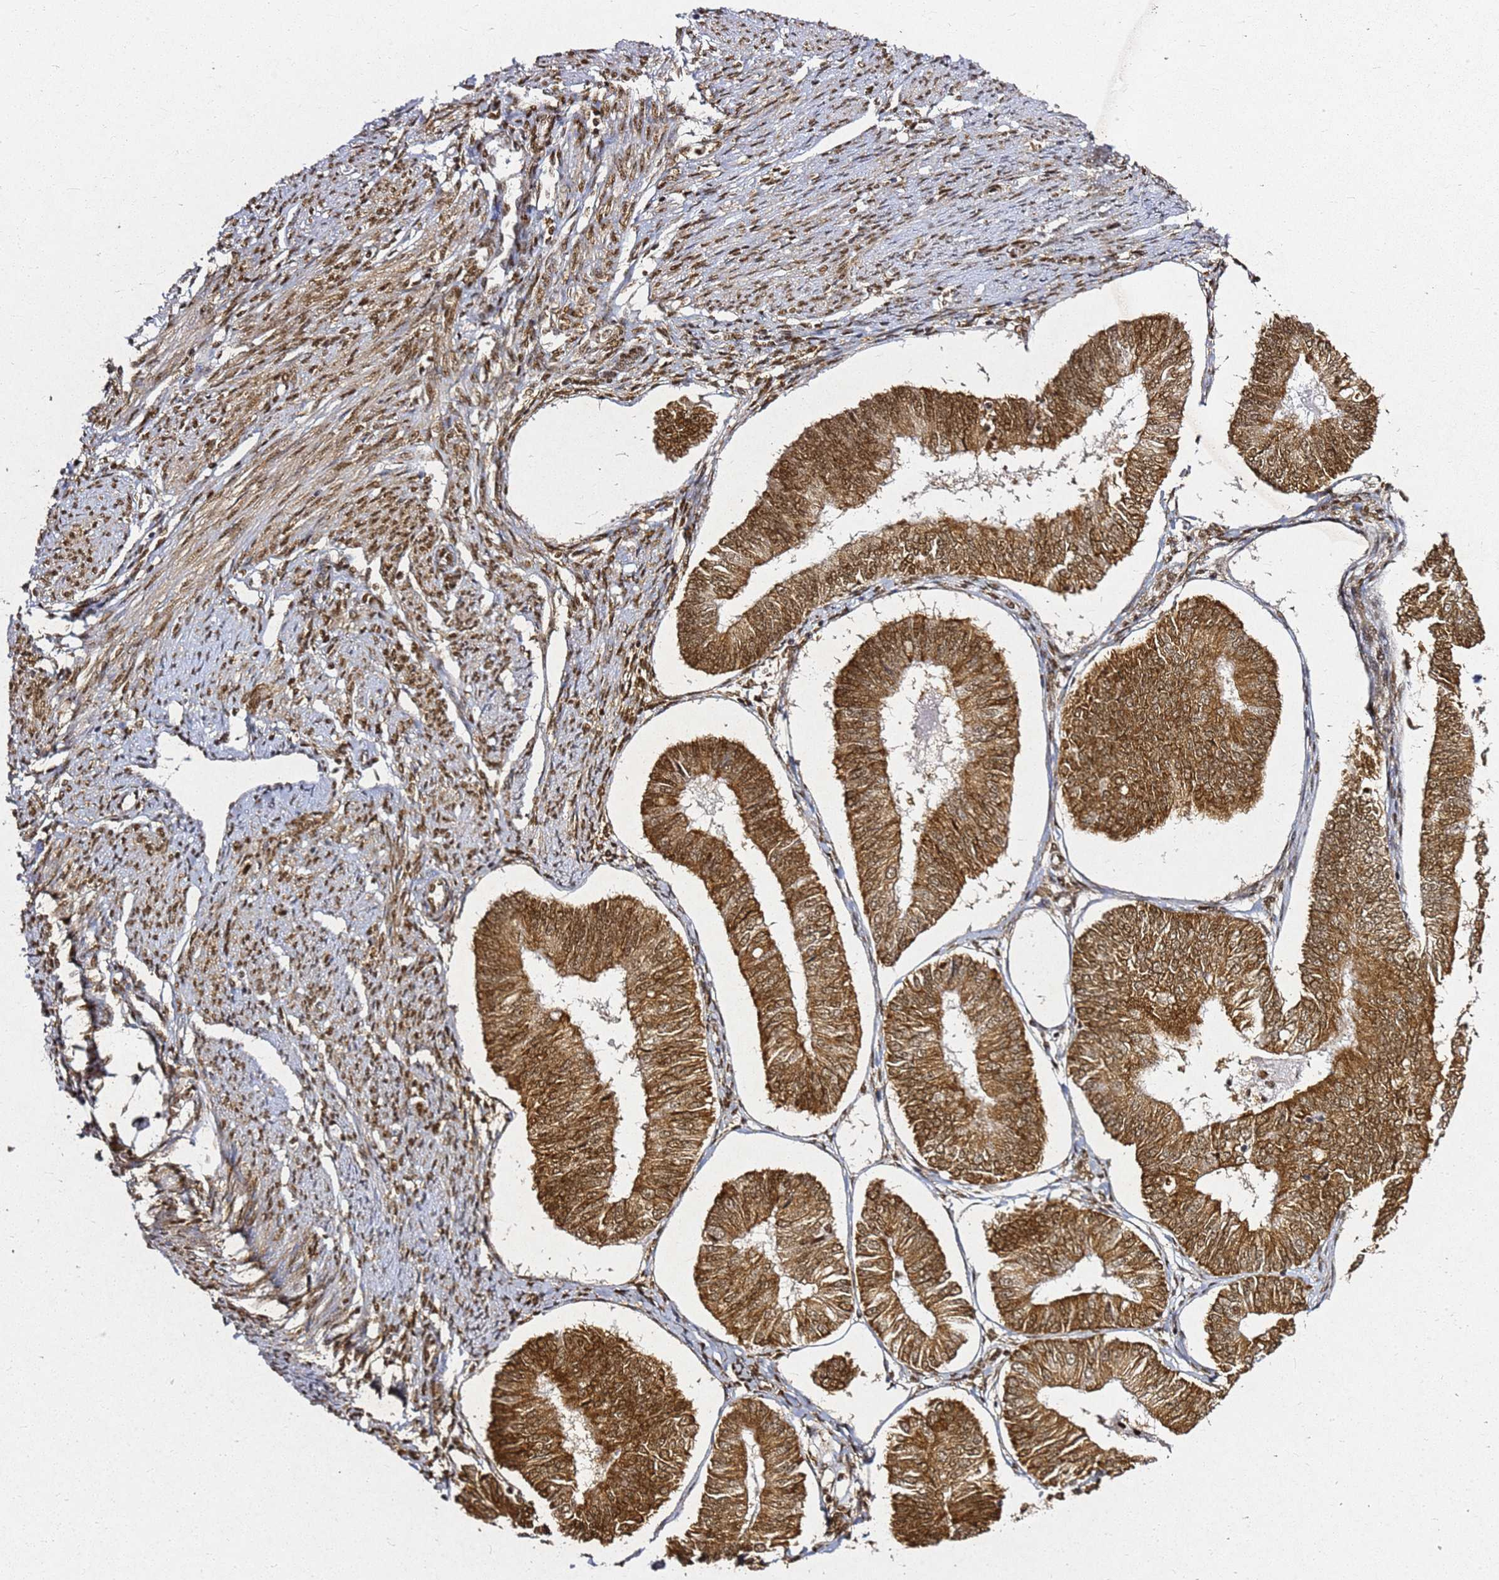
{"staining": {"intensity": "moderate", "quantity": ">75%", "location": "cytoplasmic/membranous,nuclear"}, "tissue": "endometrial cancer", "cell_type": "Tumor cells", "image_type": "cancer", "snomed": [{"axis": "morphology", "description": "Adenocarcinoma, NOS"}, {"axis": "topography", "description": "Endometrium"}], "caption": "This photomicrograph reveals IHC staining of human endometrial cancer (adenocarcinoma), with medium moderate cytoplasmic/membranous and nuclear expression in approximately >75% of tumor cells.", "gene": "APEX1", "patient": {"sex": "female", "age": 58}}